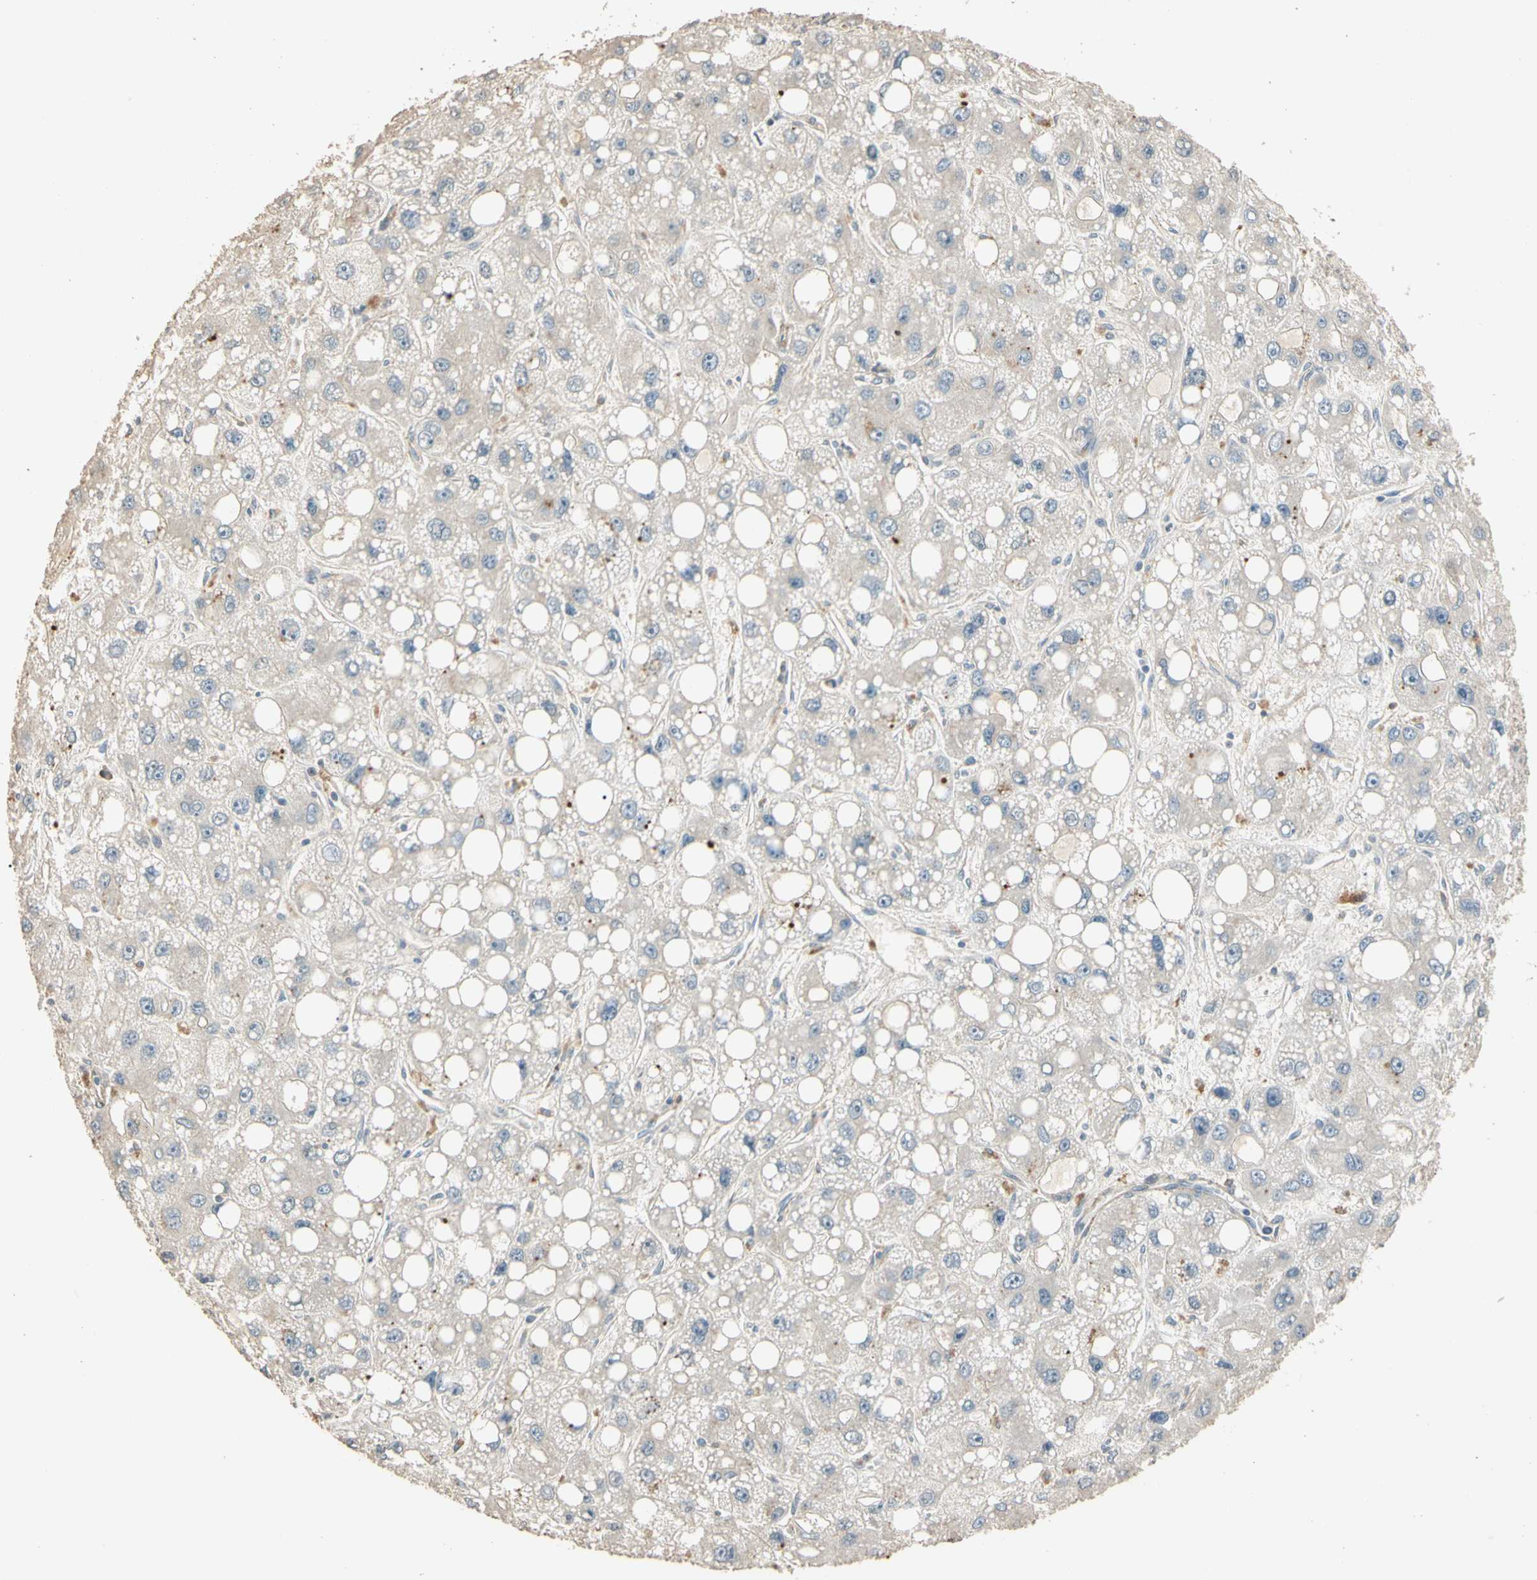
{"staining": {"intensity": "negative", "quantity": "none", "location": "none"}, "tissue": "liver cancer", "cell_type": "Tumor cells", "image_type": "cancer", "snomed": [{"axis": "morphology", "description": "Carcinoma, Hepatocellular, NOS"}, {"axis": "topography", "description": "Liver"}], "caption": "High power microscopy image of an immunohistochemistry image of liver cancer (hepatocellular carcinoma), revealing no significant expression in tumor cells. (Immunohistochemistry, brightfield microscopy, high magnification).", "gene": "CDH6", "patient": {"sex": "male", "age": 55}}